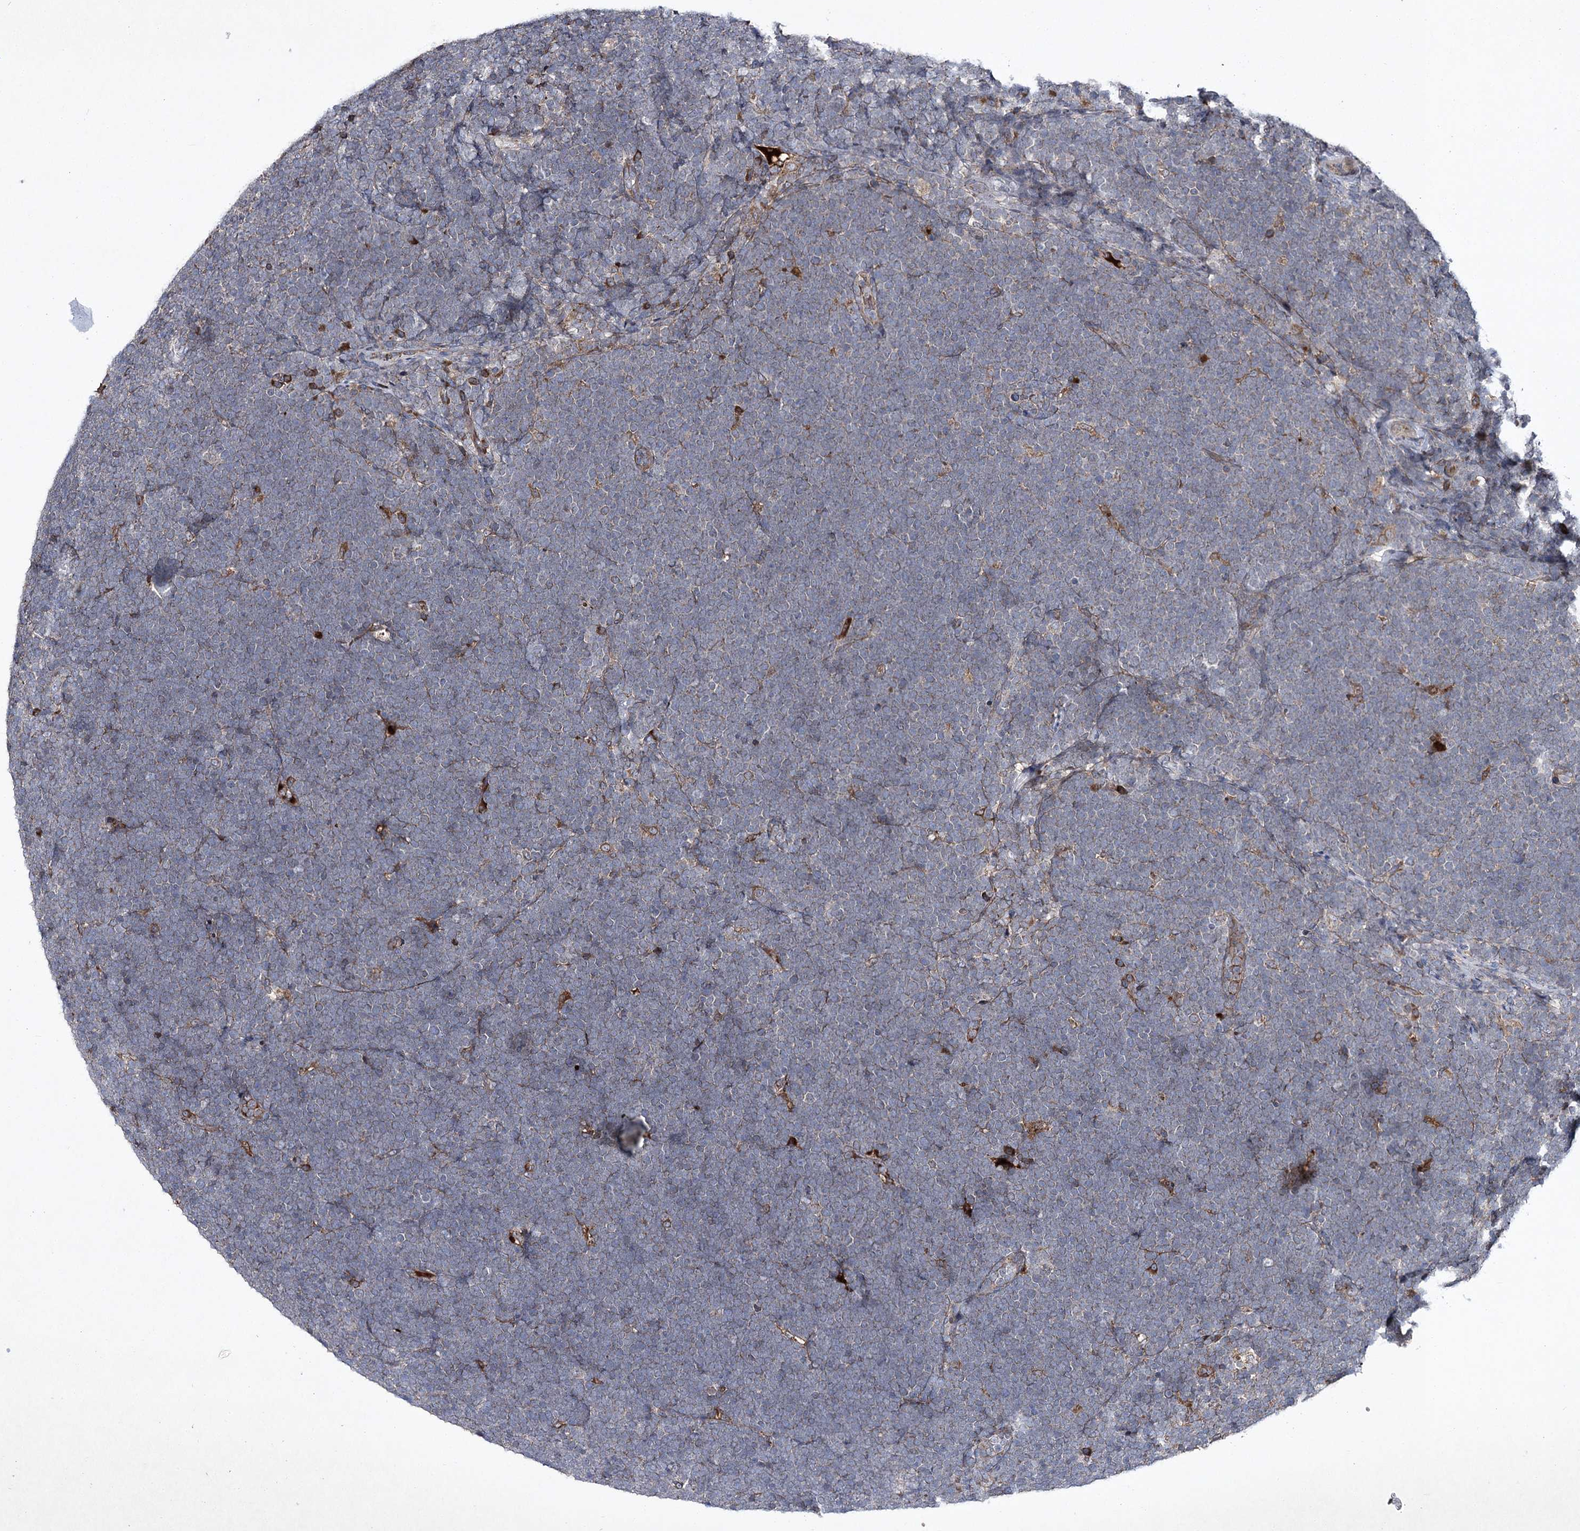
{"staining": {"intensity": "negative", "quantity": "none", "location": "none"}, "tissue": "lymphoma", "cell_type": "Tumor cells", "image_type": "cancer", "snomed": [{"axis": "morphology", "description": "Malignant lymphoma, non-Hodgkin's type, High grade"}, {"axis": "topography", "description": "Lymph node"}], "caption": "A histopathology image of high-grade malignant lymphoma, non-Hodgkin's type stained for a protein reveals no brown staining in tumor cells.", "gene": "ALG9", "patient": {"sex": "male", "age": 13}}